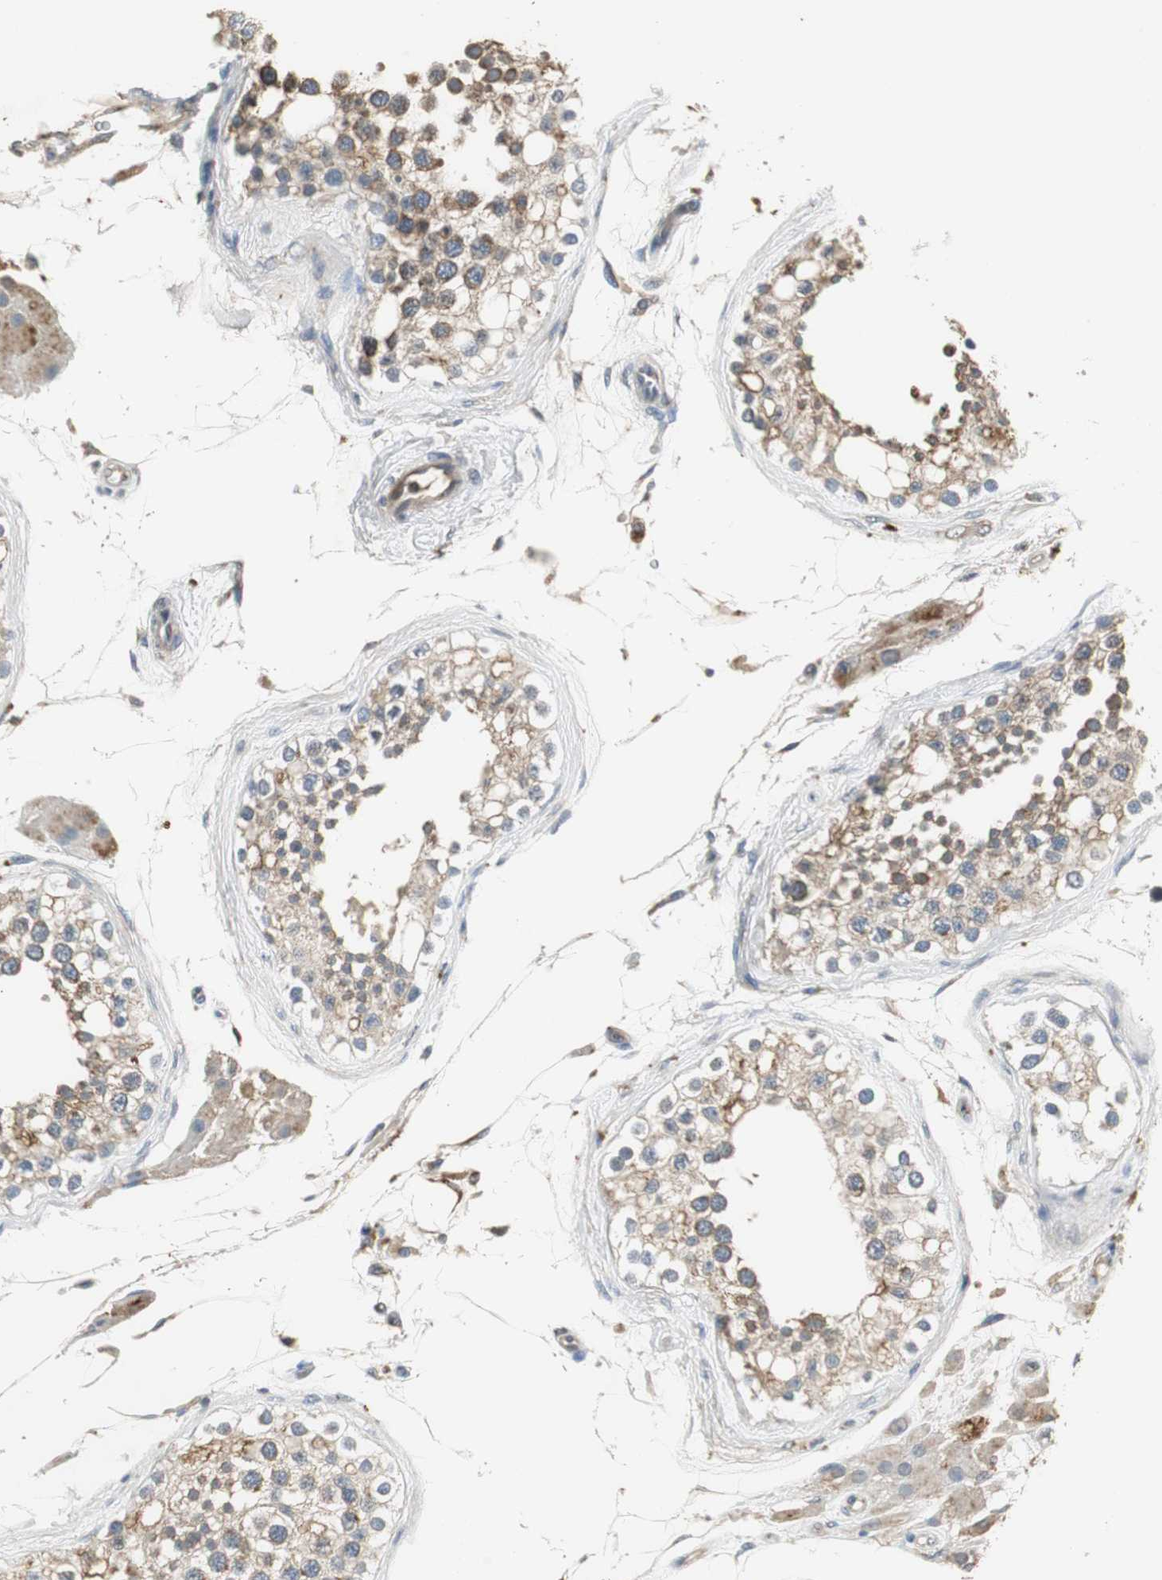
{"staining": {"intensity": "moderate", "quantity": ">75%", "location": "cytoplasmic/membranous"}, "tissue": "testis", "cell_type": "Cells in seminiferous ducts", "image_type": "normal", "snomed": [{"axis": "morphology", "description": "Normal tissue, NOS"}, {"axis": "topography", "description": "Testis"}], "caption": "Immunohistochemistry staining of normal testis, which shows medium levels of moderate cytoplasmic/membranous staining in approximately >75% of cells in seminiferous ducts indicating moderate cytoplasmic/membranous protein expression. The staining was performed using DAB (brown) for protein detection and nuclei were counterstained in hematoxylin (blue).", "gene": "JTB", "patient": {"sex": "male", "age": 68}}